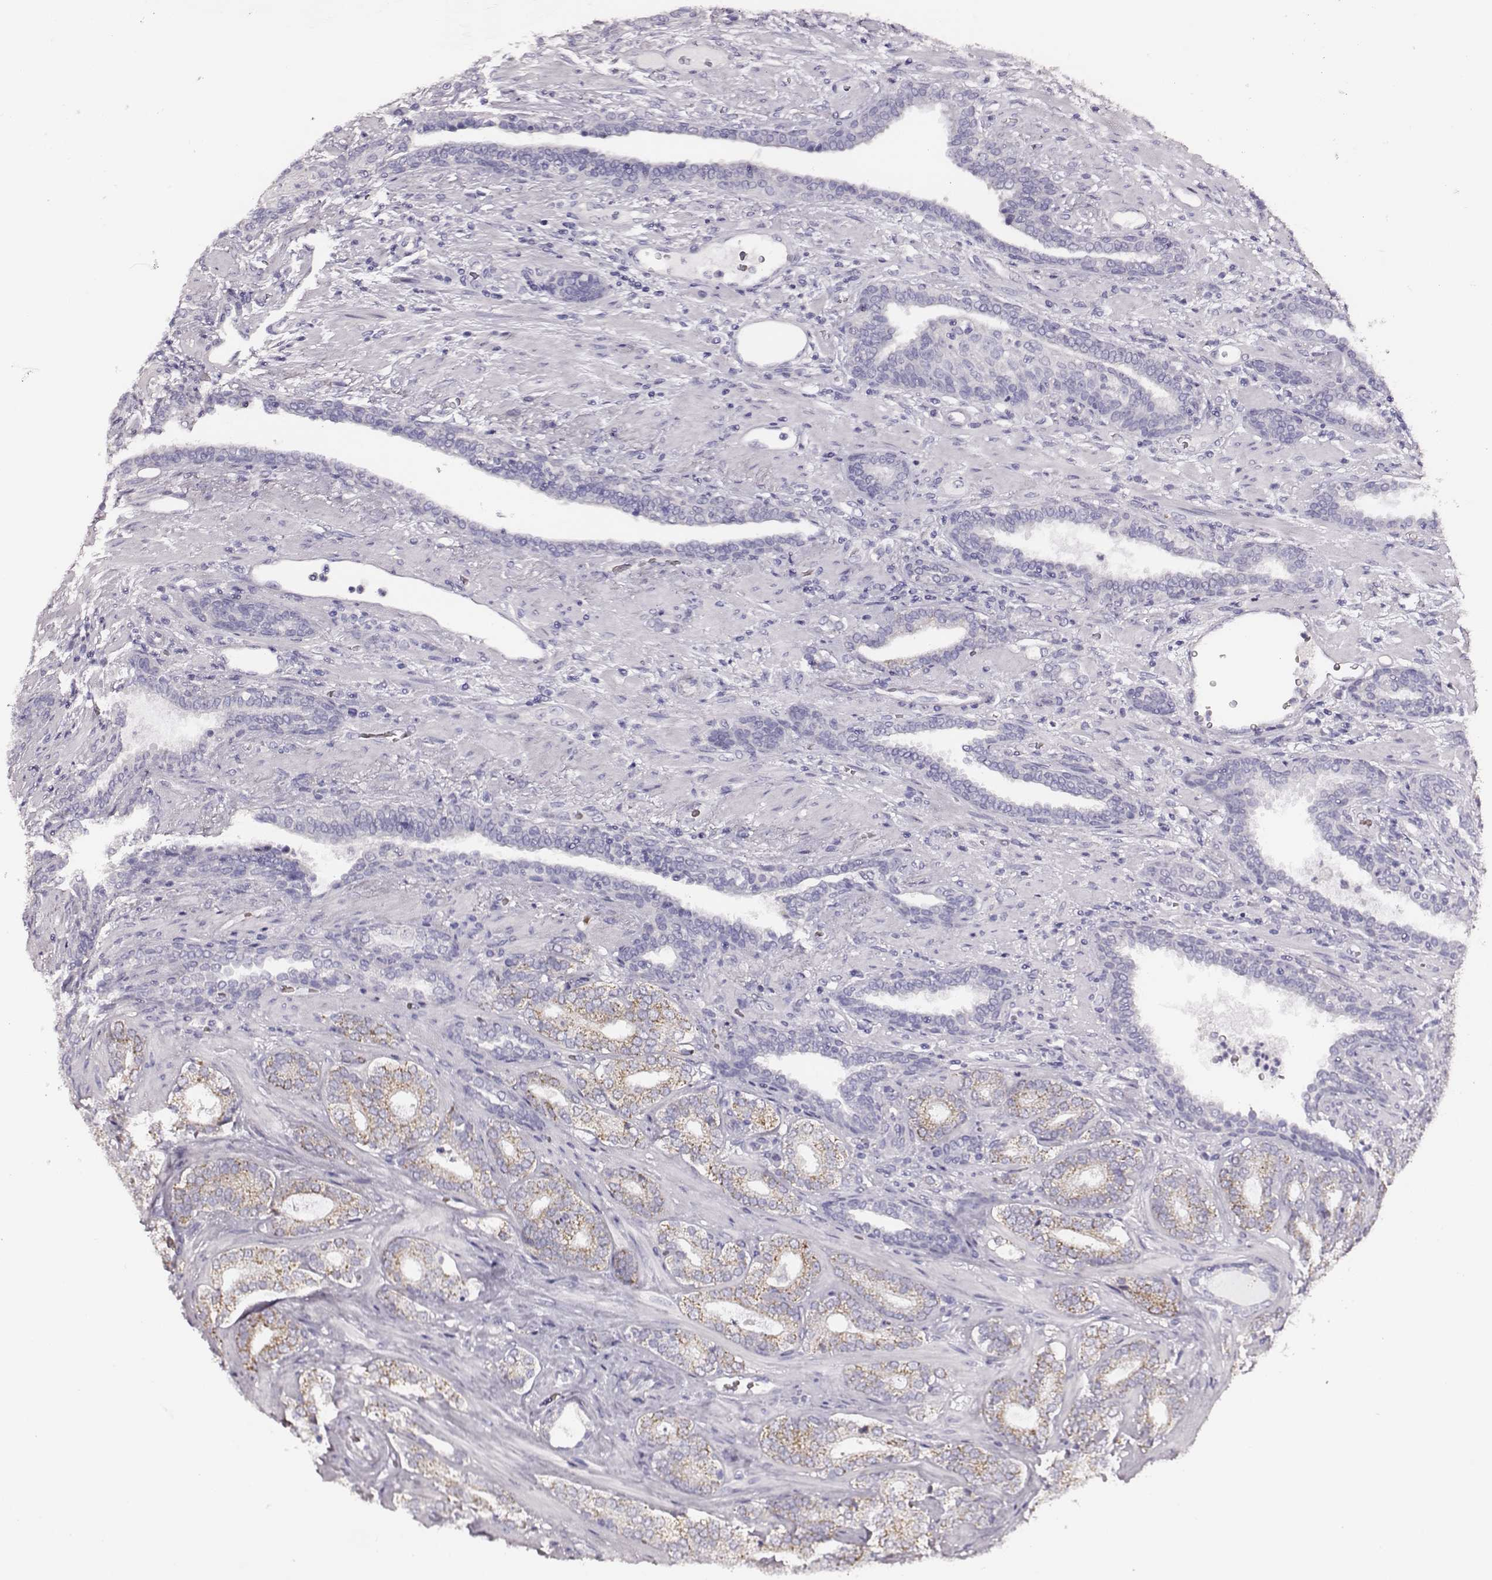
{"staining": {"intensity": "weak", "quantity": "25%-75%", "location": "cytoplasmic/membranous"}, "tissue": "prostate cancer", "cell_type": "Tumor cells", "image_type": "cancer", "snomed": [{"axis": "morphology", "description": "Adenocarcinoma, Low grade"}, {"axis": "topography", "description": "Prostate"}], "caption": "Immunohistochemical staining of prostate cancer (low-grade adenocarcinoma) exhibits low levels of weak cytoplasmic/membranous expression in about 25%-75% of tumor cells.", "gene": "AADAT", "patient": {"sex": "male", "age": 61}}